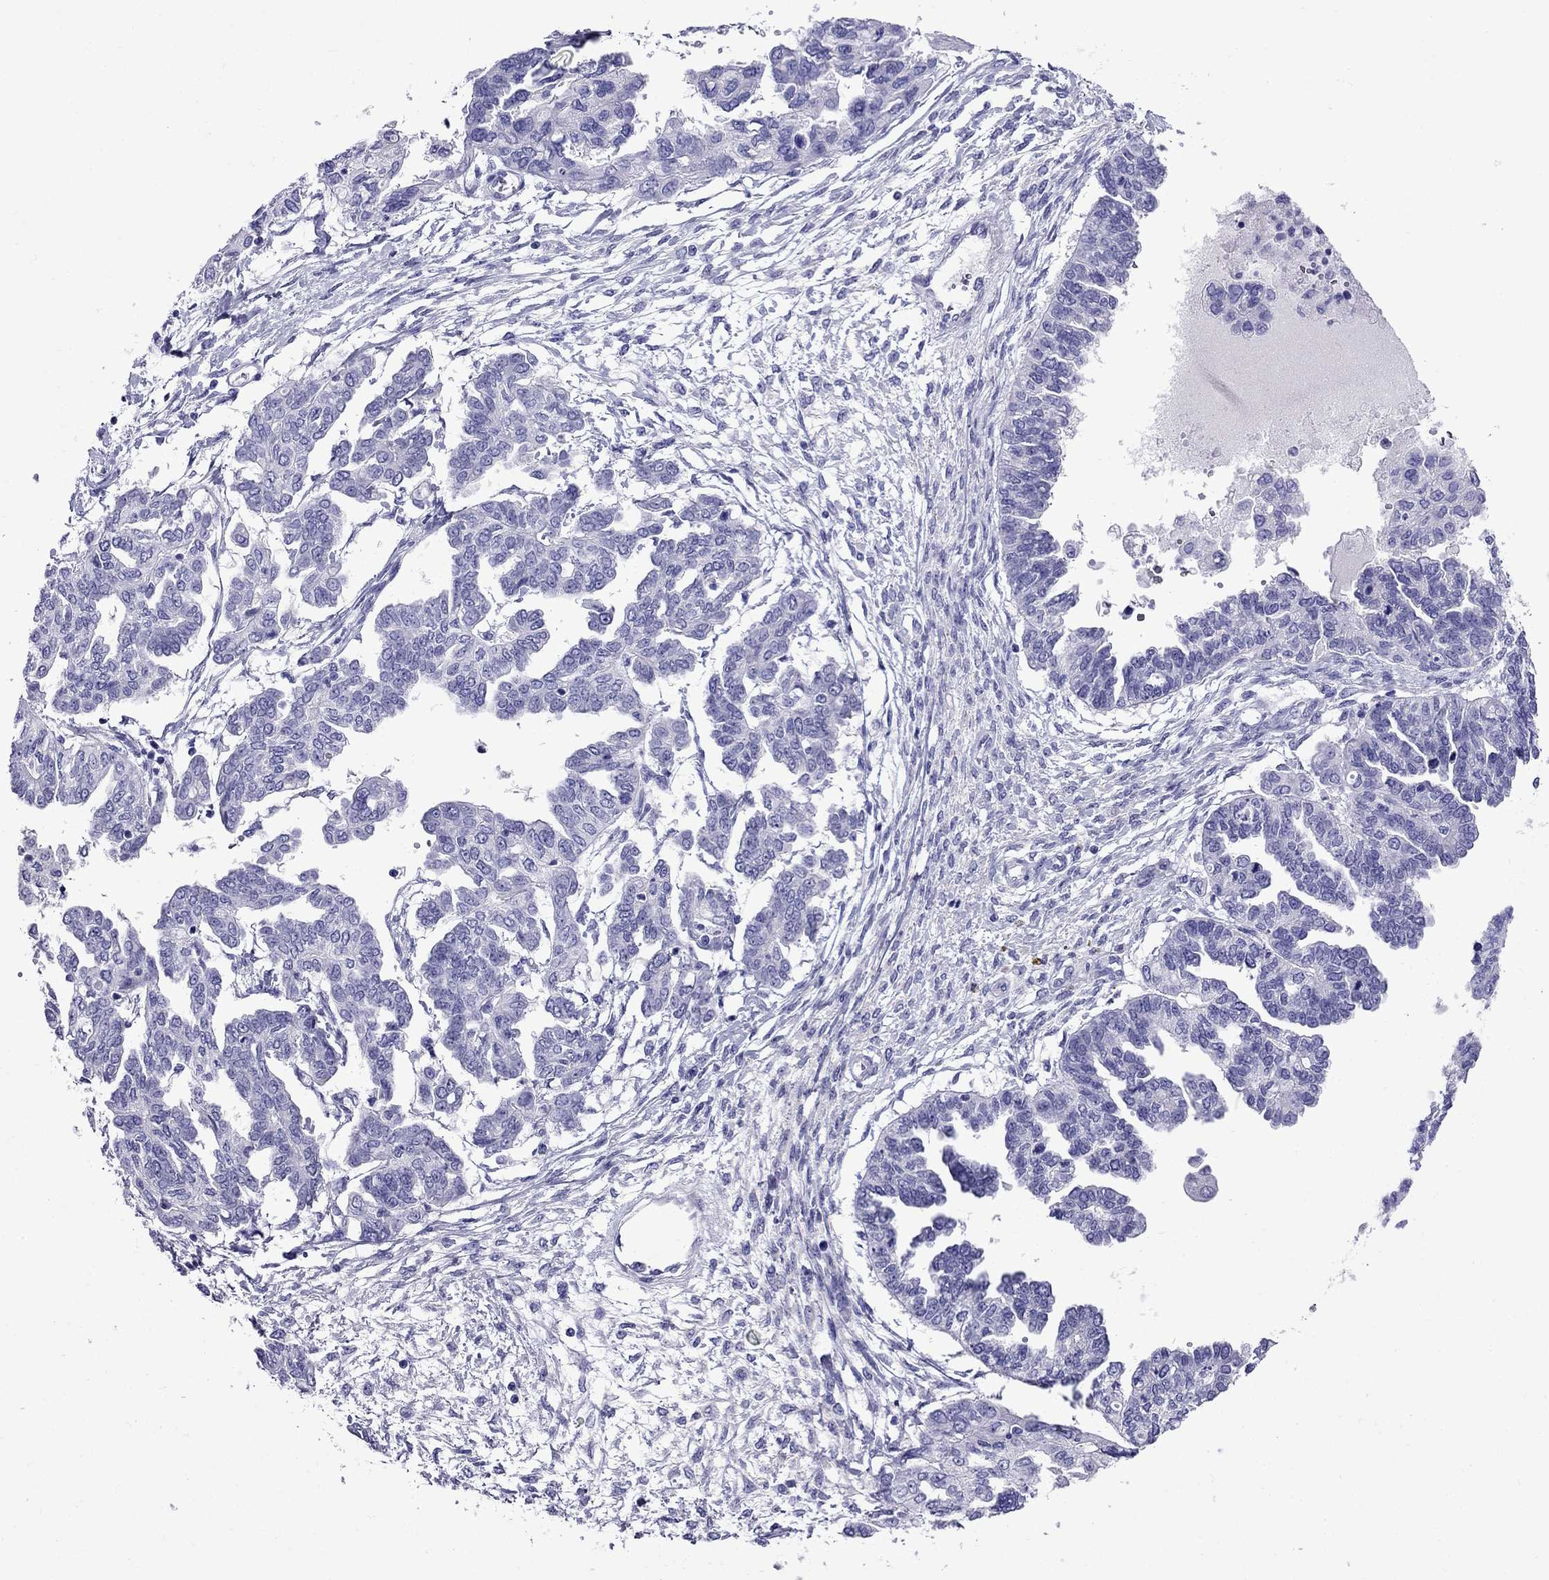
{"staining": {"intensity": "negative", "quantity": "none", "location": "none"}, "tissue": "ovarian cancer", "cell_type": "Tumor cells", "image_type": "cancer", "snomed": [{"axis": "morphology", "description": "Cystadenocarcinoma, serous, NOS"}, {"axis": "topography", "description": "Ovary"}], "caption": "Immunohistochemistry histopathology image of neoplastic tissue: ovarian serous cystadenocarcinoma stained with DAB shows no significant protein staining in tumor cells.", "gene": "CRYBA1", "patient": {"sex": "female", "age": 53}}